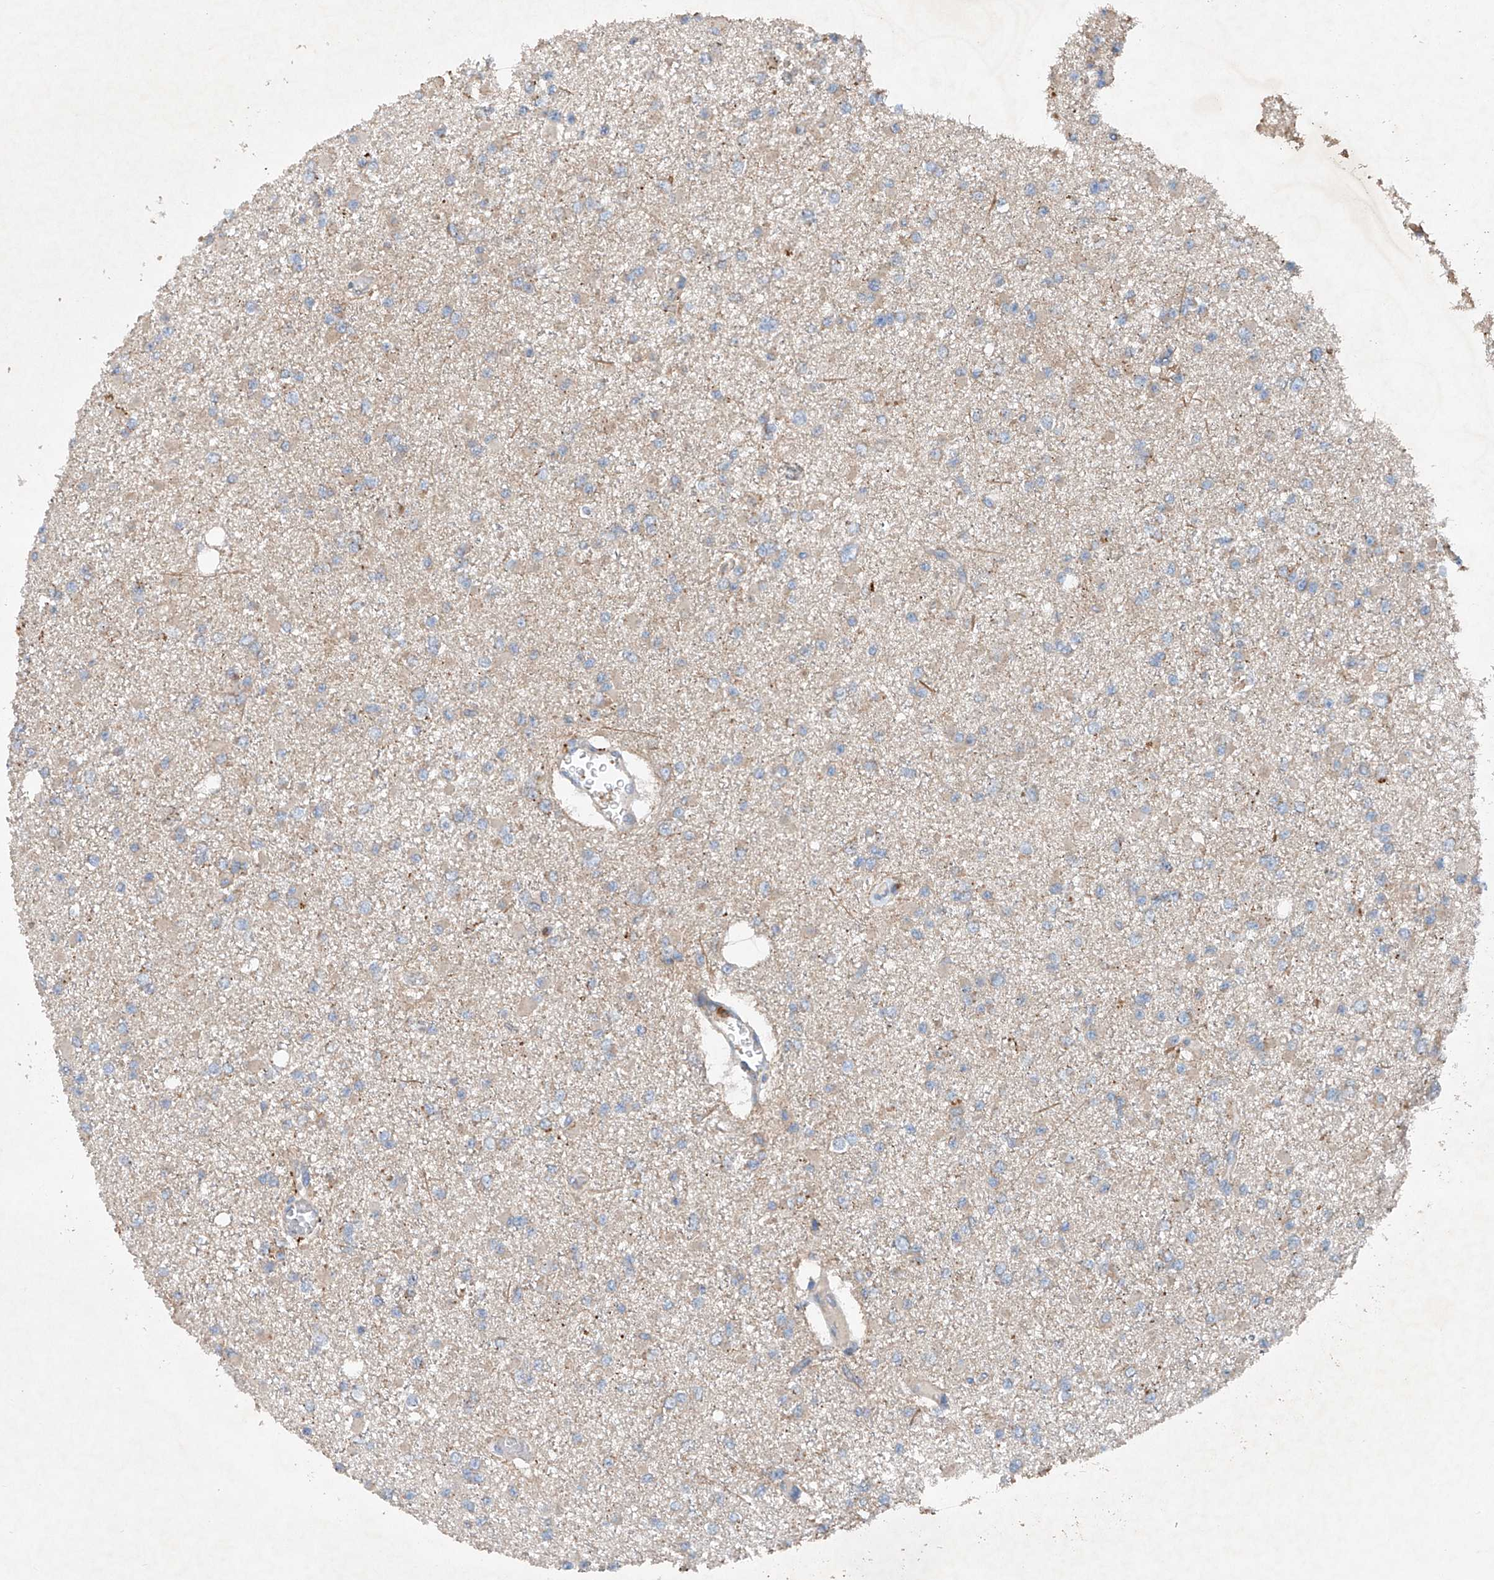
{"staining": {"intensity": "negative", "quantity": "none", "location": "none"}, "tissue": "glioma", "cell_type": "Tumor cells", "image_type": "cancer", "snomed": [{"axis": "morphology", "description": "Glioma, malignant, Low grade"}, {"axis": "topography", "description": "Brain"}], "caption": "This micrograph is of low-grade glioma (malignant) stained with immunohistochemistry to label a protein in brown with the nuclei are counter-stained blue. There is no positivity in tumor cells. (DAB IHC with hematoxylin counter stain).", "gene": "CEP85L", "patient": {"sex": "female", "age": 22}}